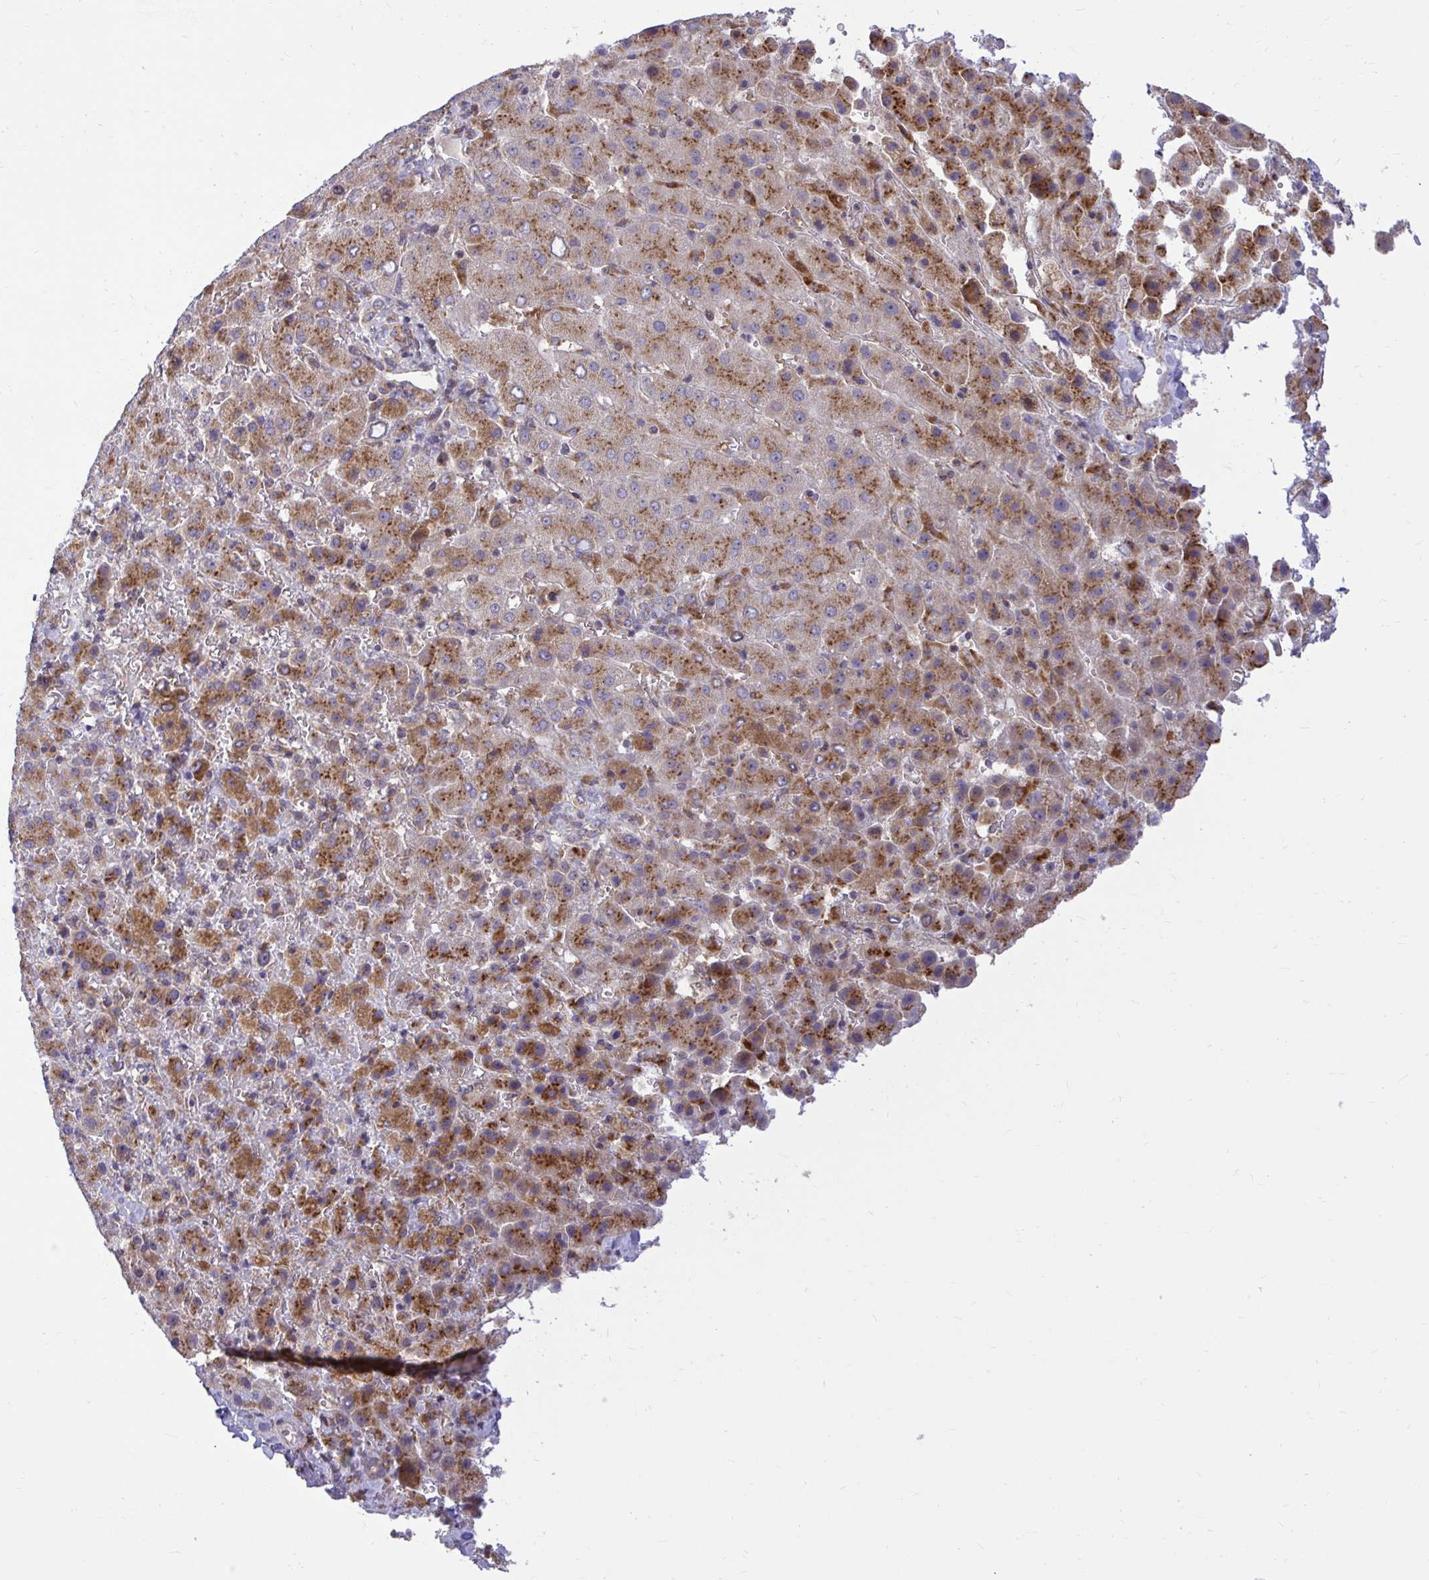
{"staining": {"intensity": "moderate", "quantity": ">75%", "location": "cytoplasmic/membranous"}, "tissue": "liver cancer", "cell_type": "Tumor cells", "image_type": "cancer", "snomed": [{"axis": "morphology", "description": "Carcinoma, Hepatocellular, NOS"}, {"axis": "topography", "description": "Liver"}], "caption": "Tumor cells demonstrate moderate cytoplasmic/membranous staining in about >75% of cells in liver cancer (hepatocellular carcinoma). The staining was performed using DAB to visualize the protein expression in brown, while the nuclei were stained in blue with hematoxylin (Magnification: 20x).", "gene": "VTI1B", "patient": {"sex": "female", "age": 58}}